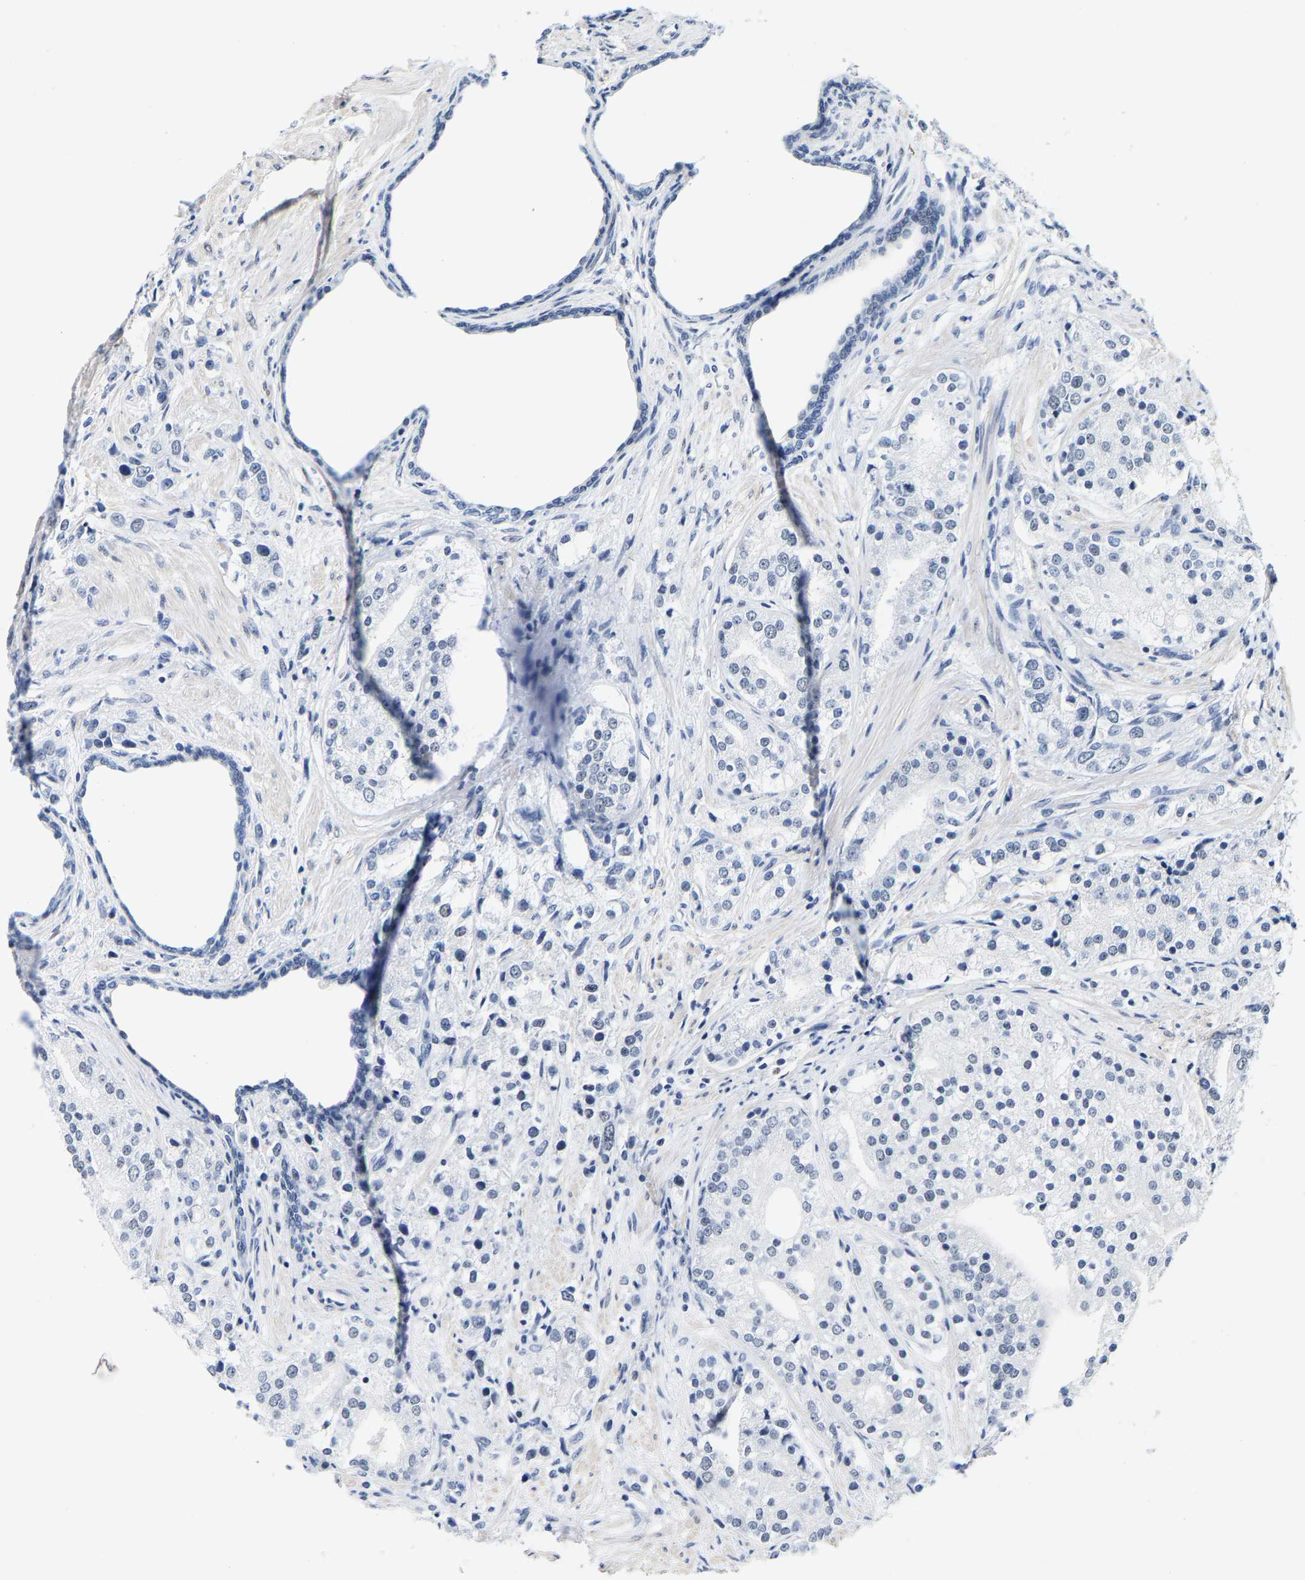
{"staining": {"intensity": "negative", "quantity": "none", "location": "none"}, "tissue": "prostate cancer", "cell_type": "Tumor cells", "image_type": "cancer", "snomed": [{"axis": "morphology", "description": "Adenocarcinoma, High grade"}, {"axis": "topography", "description": "Prostate"}], "caption": "There is no significant positivity in tumor cells of prostate high-grade adenocarcinoma. (DAB (3,3'-diaminobenzidine) IHC with hematoxylin counter stain).", "gene": "SETD1B", "patient": {"sex": "male", "age": 50}}